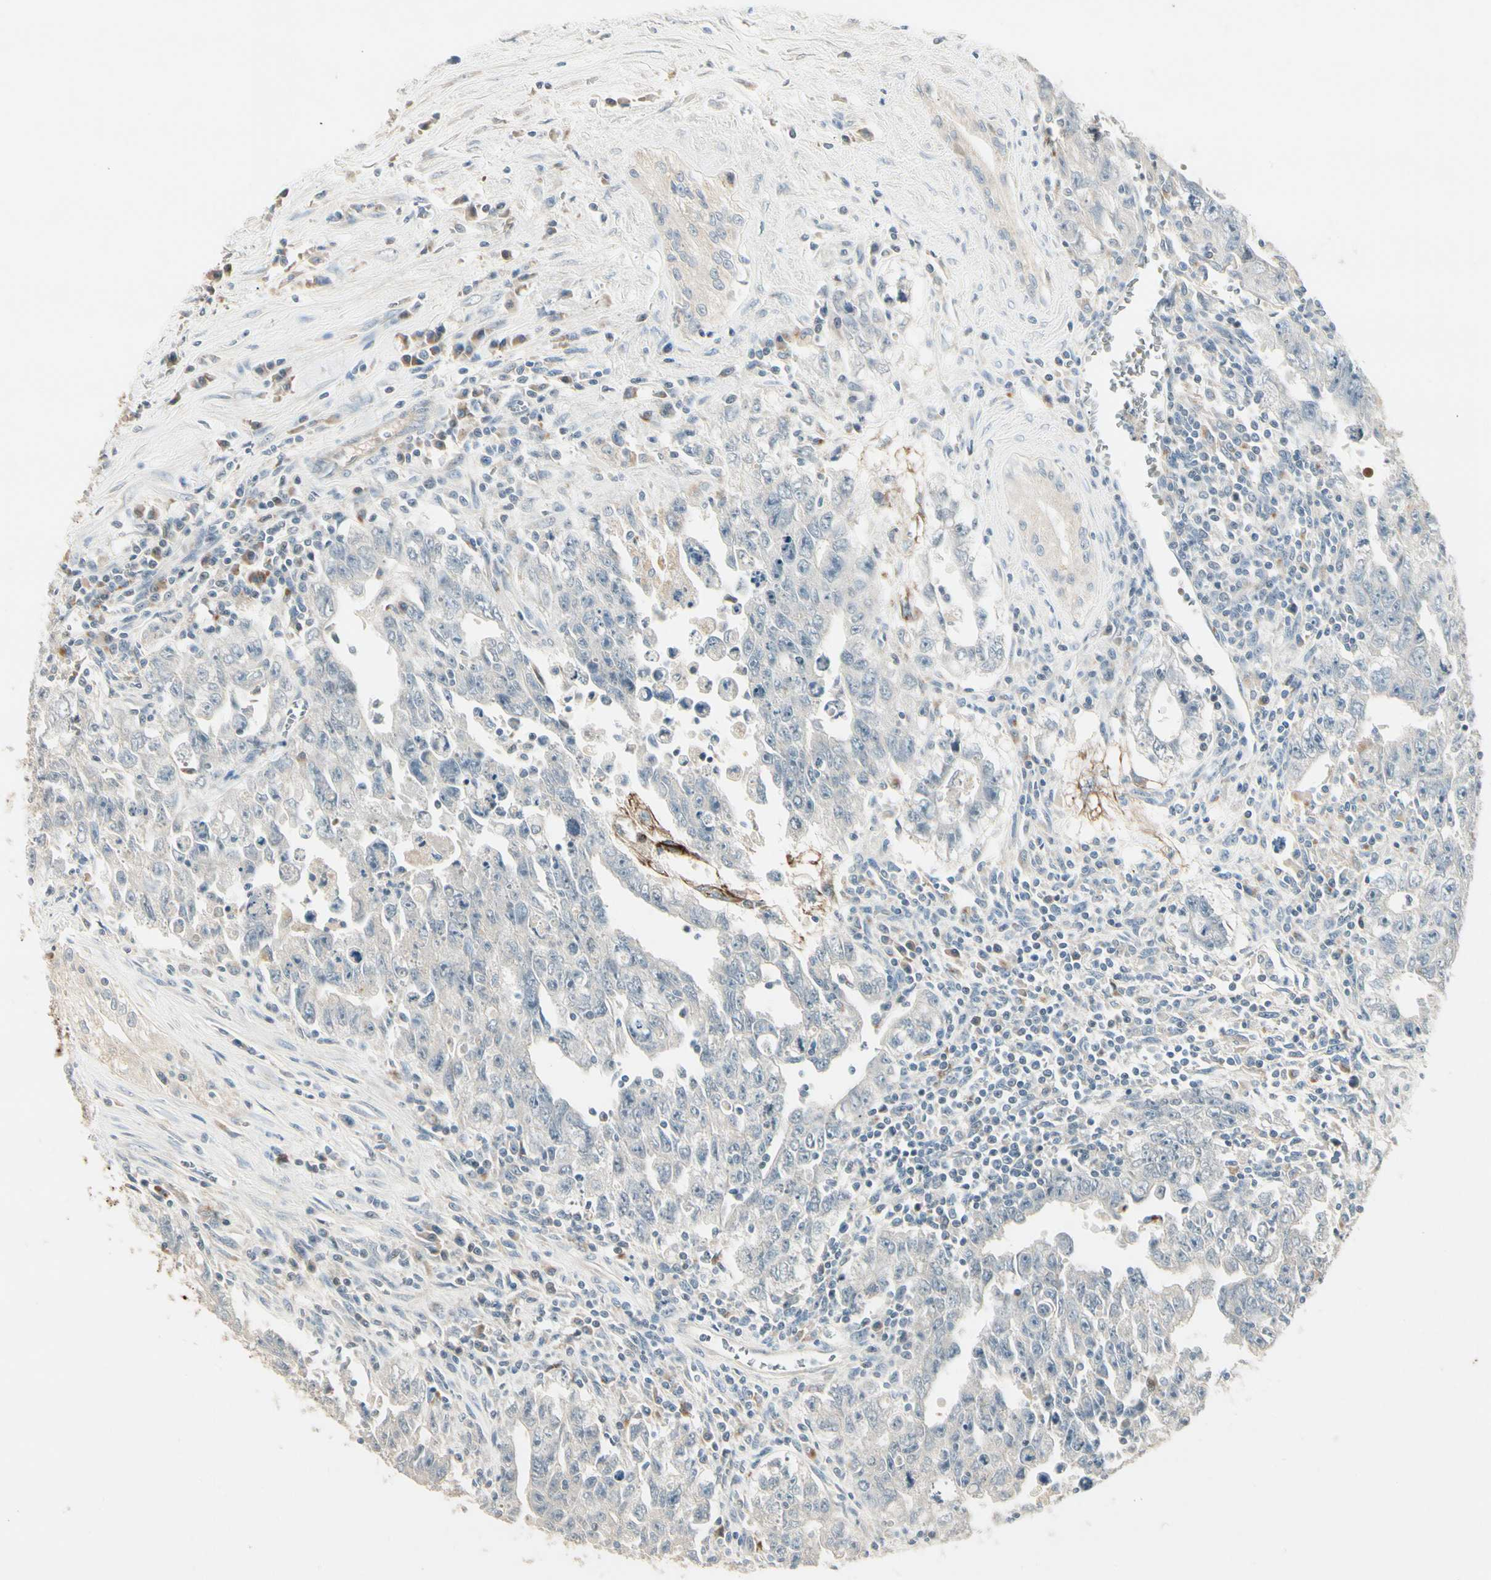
{"staining": {"intensity": "negative", "quantity": "none", "location": "none"}, "tissue": "testis cancer", "cell_type": "Tumor cells", "image_type": "cancer", "snomed": [{"axis": "morphology", "description": "Carcinoma, Embryonal, NOS"}, {"axis": "topography", "description": "Testis"}], "caption": "DAB (3,3'-diaminobenzidine) immunohistochemical staining of human embryonal carcinoma (testis) demonstrates no significant staining in tumor cells.", "gene": "SKIL", "patient": {"sex": "male", "age": 28}}